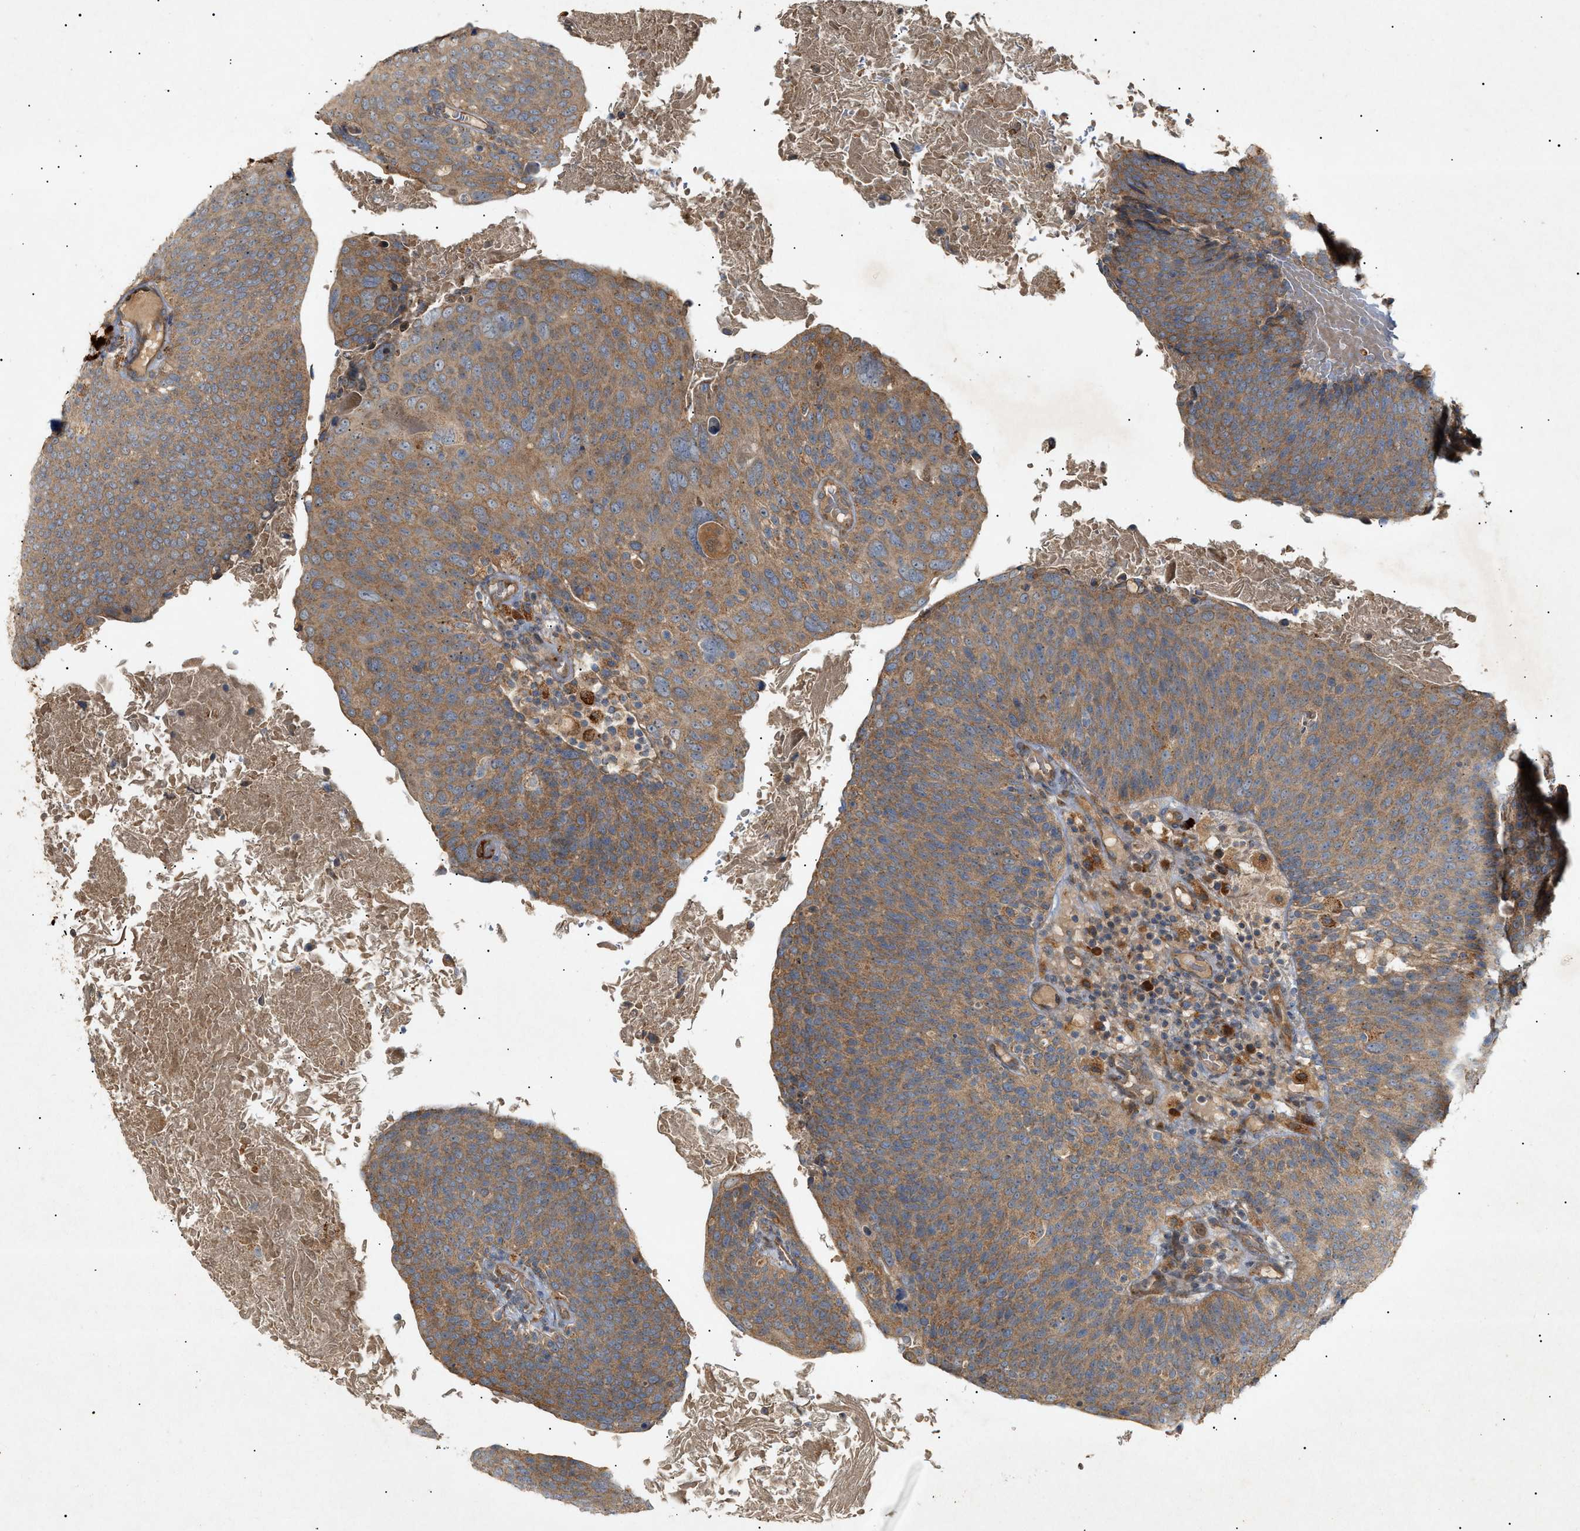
{"staining": {"intensity": "moderate", "quantity": ">75%", "location": "cytoplasmic/membranous"}, "tissue": "head and neck cancer", "cell_type": "Tumor cells", "image_type": "cancer", "snomed": [{"axis": "morphology", "description": "Squamous cell carcinoma, NOS"}, {"axis": "morphology", "description": "Squamous cell carcinoma, metastatic, NOS"}, {"axis": "topography", "description": "Lymph node"}, {"axis": "topography", "description": "Head-Neck"}], "caption": "Protein expression by immunohistochemistry (IHC) shows moderate cytoplasmic/membranous positivity in approximately >75% of tumor cells in head and neck cancer (squamous cell carcinoma). The staining is performed using DAB (3,3'-diaminobenzidine) brown chromogen to label protein expression. The nuclei are counter-stained blue using hematoxylin.", "gene": "MTCH1", "patient": {"sex": "male", "age": 62}}